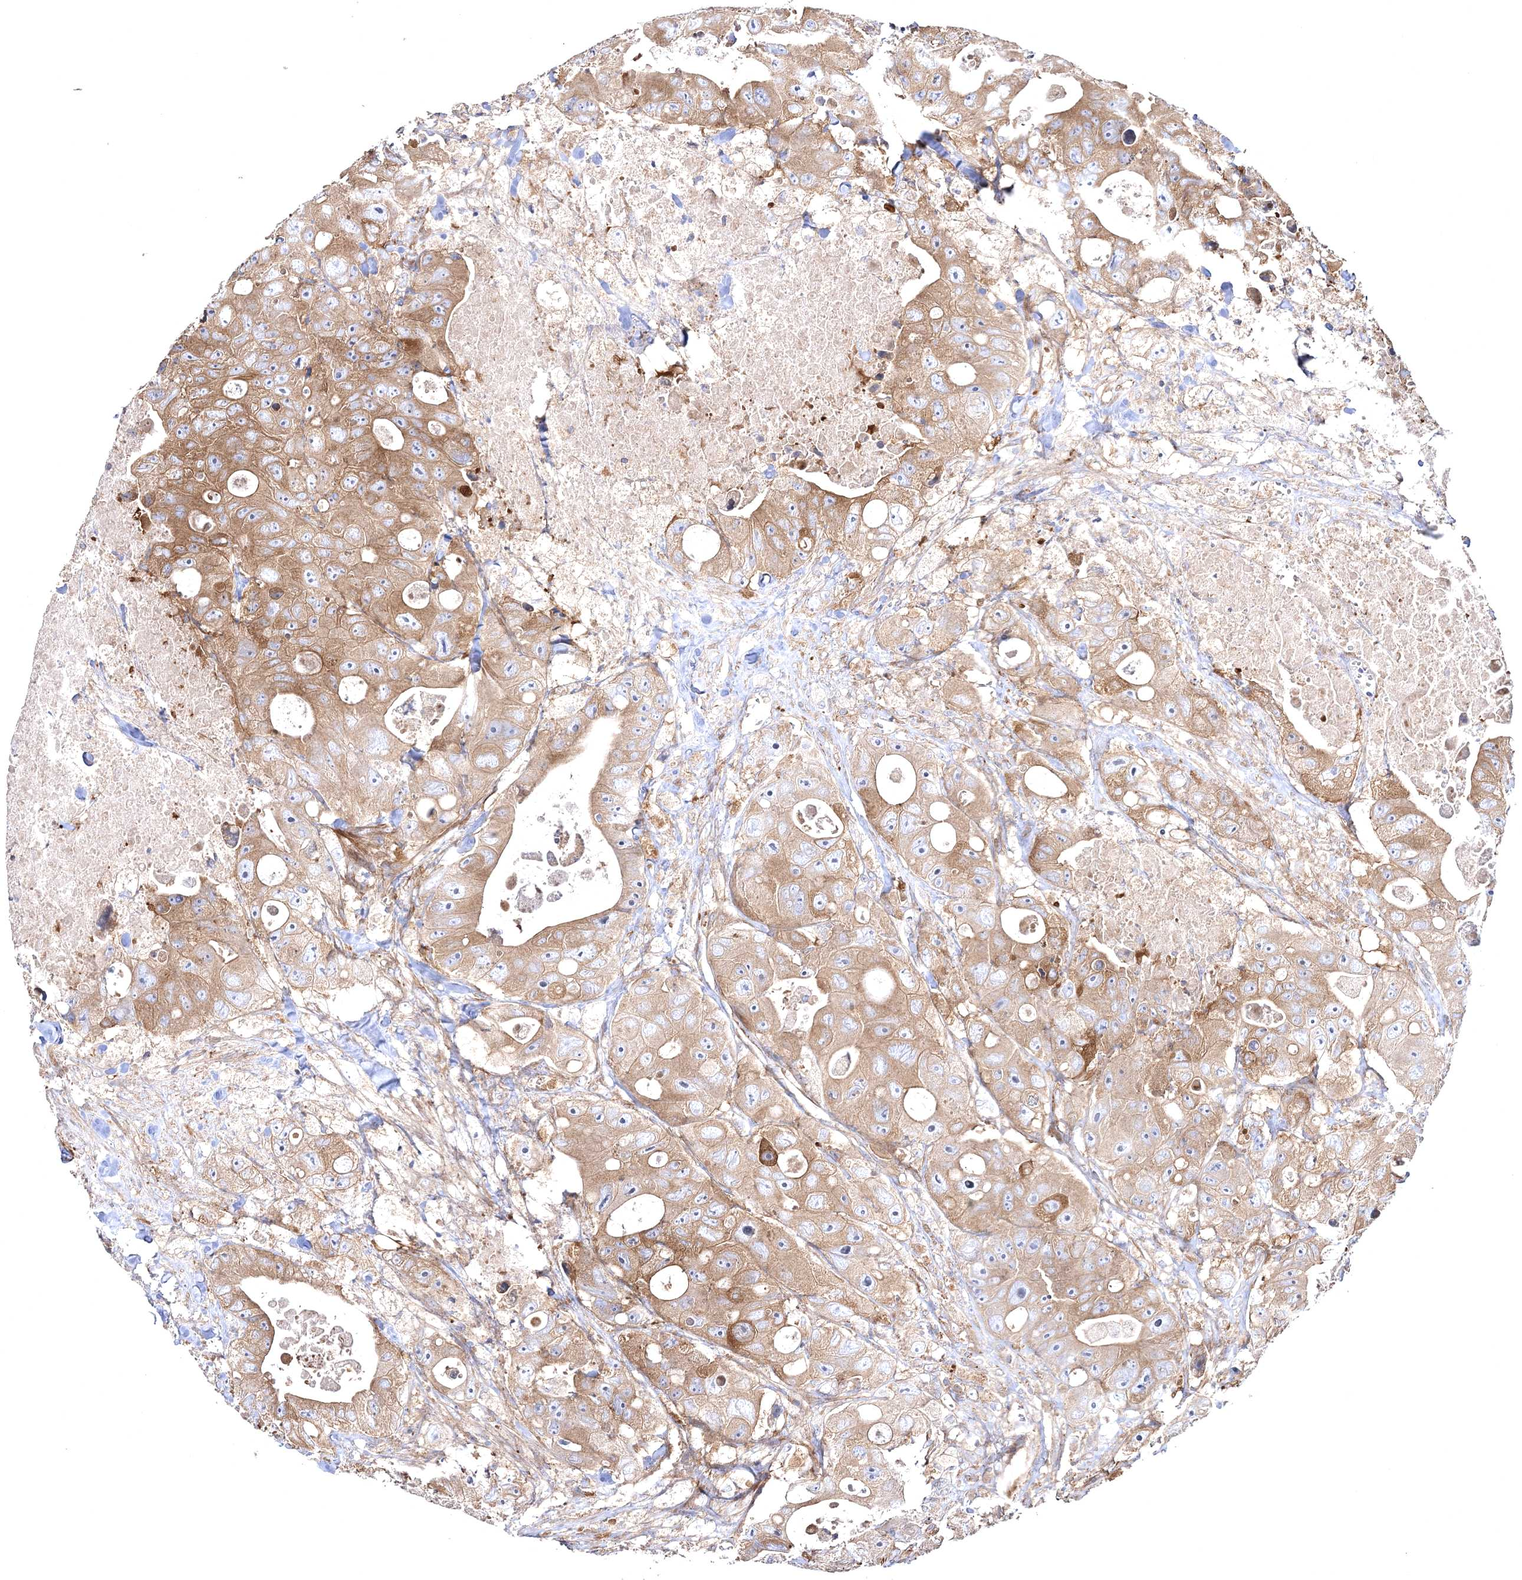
{"staining": {"intensity": "moderate", "quantity": "25%-75%", "location": "cytoplasmic/membranous"}, "tissue": "colorectal cancer", "cell_type": "Tumor cells", "image_type": "cancer", "snomed": [{"axis": "morphology", "description": "Adenocarcinoma, NOS"}, {"axis": "topography", "description": "Colon"}], "caption": "Immunohistochemistry staining of colorectal cancer (adenocarcinoma), which reveals medium levels of moderate cytoplasmic/membranous positivity in about 25%-75% of tumor cells indicating moderate cytoplasmic/membranous protein expression. The staining was performed using DAB (brown) for protein detection and nuclei were counterstained in hematoxylin (blue).", "gene": "ZSWIM6", "patient": {"sex": "female", "age": 46}}